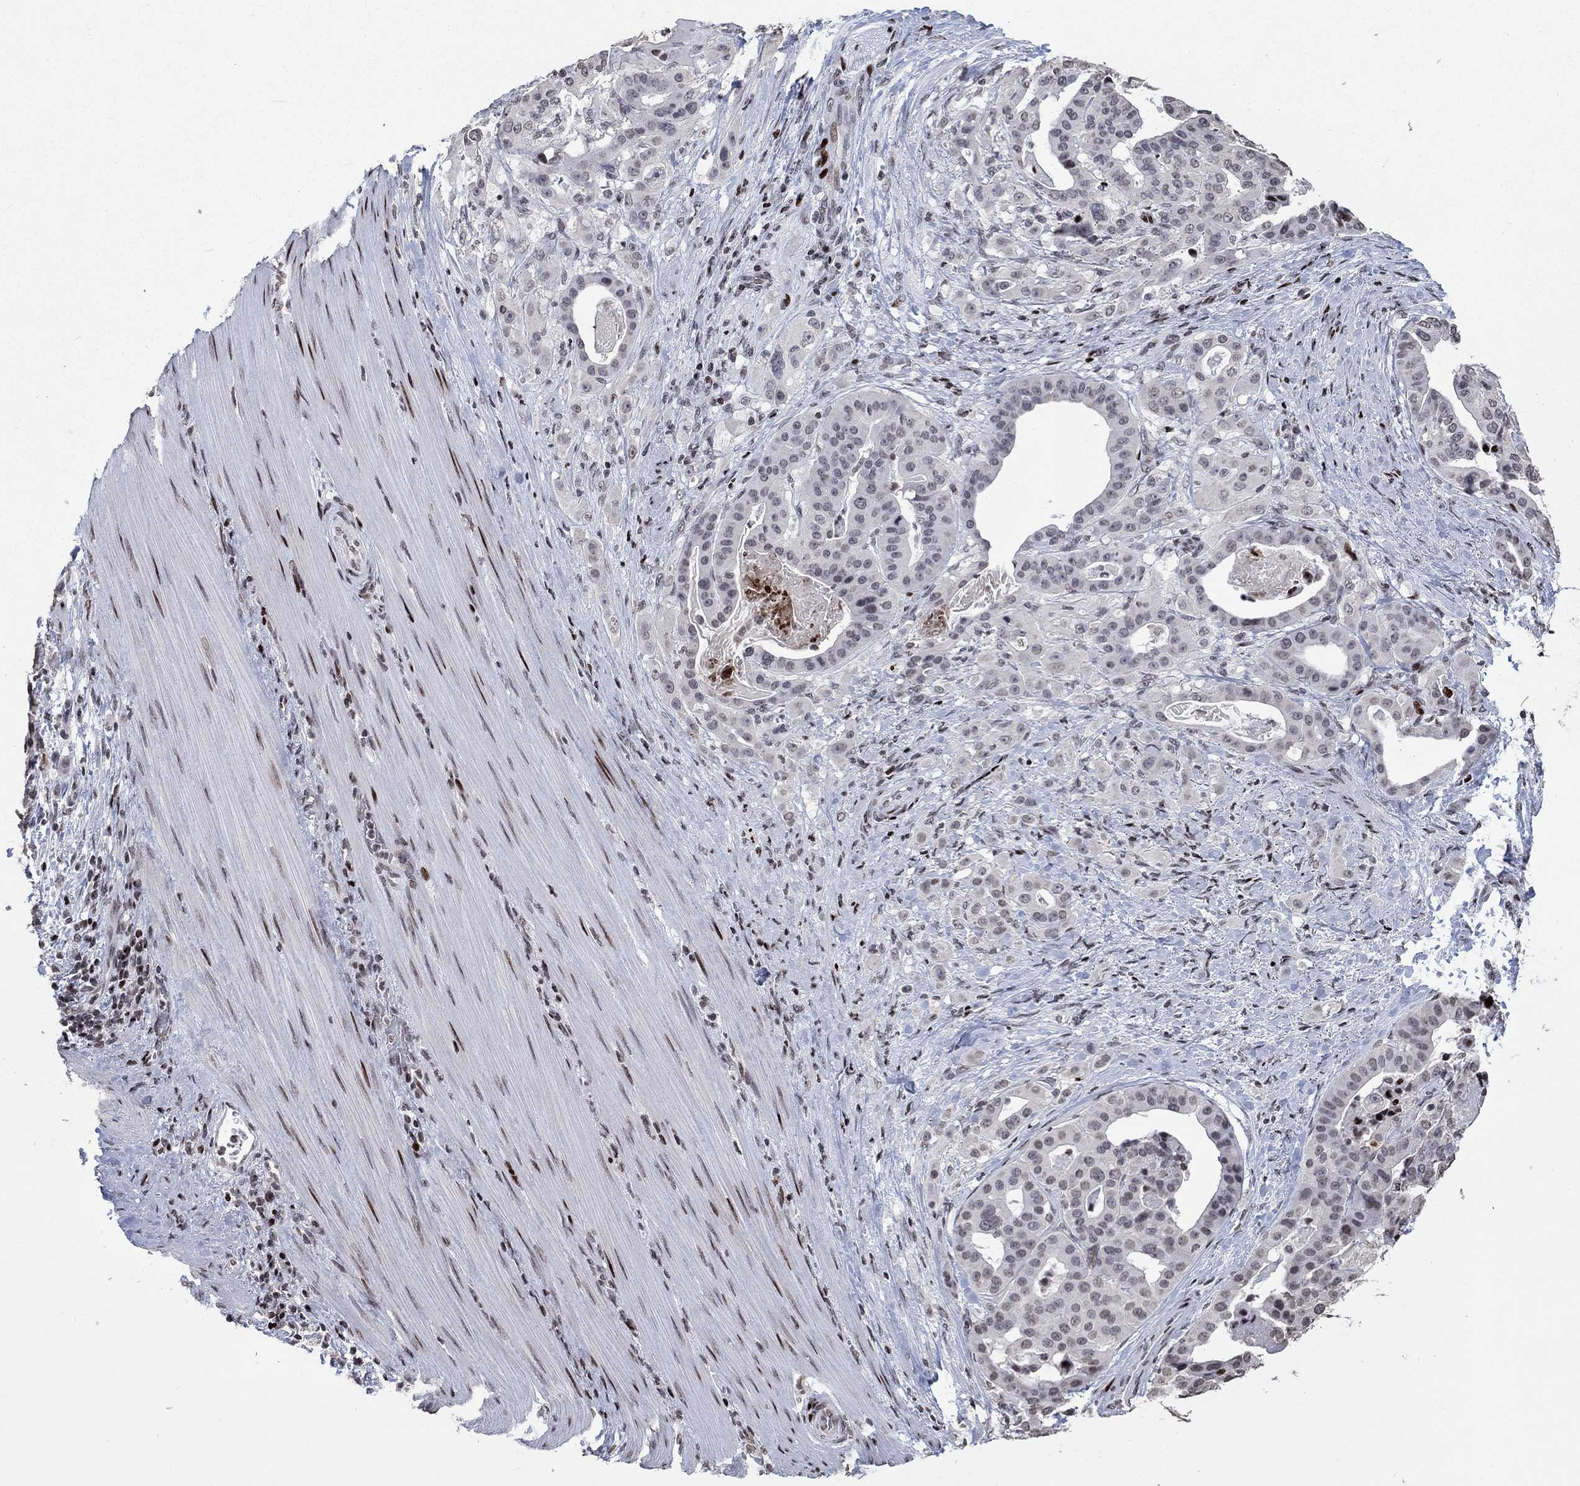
{"staining": {"intensity": "negative", "quantity": "none", "location": "none"}, "tissue": "stomach cancer", "cell_type": "Tumor cells", "image_type": "cancer", "snomed": [{"axis": "morphology", "description": "Adenocarcinoma, NOS"}, {"axis": "topography", "description": "Stomach"}], "caption": "This is a image of IHC staining of stomach cancer (adenocarcinoma), which shows no positivity in tumor cells.", "gene": "SRSF3", "patient": {"sex": "male", "age": 48}}